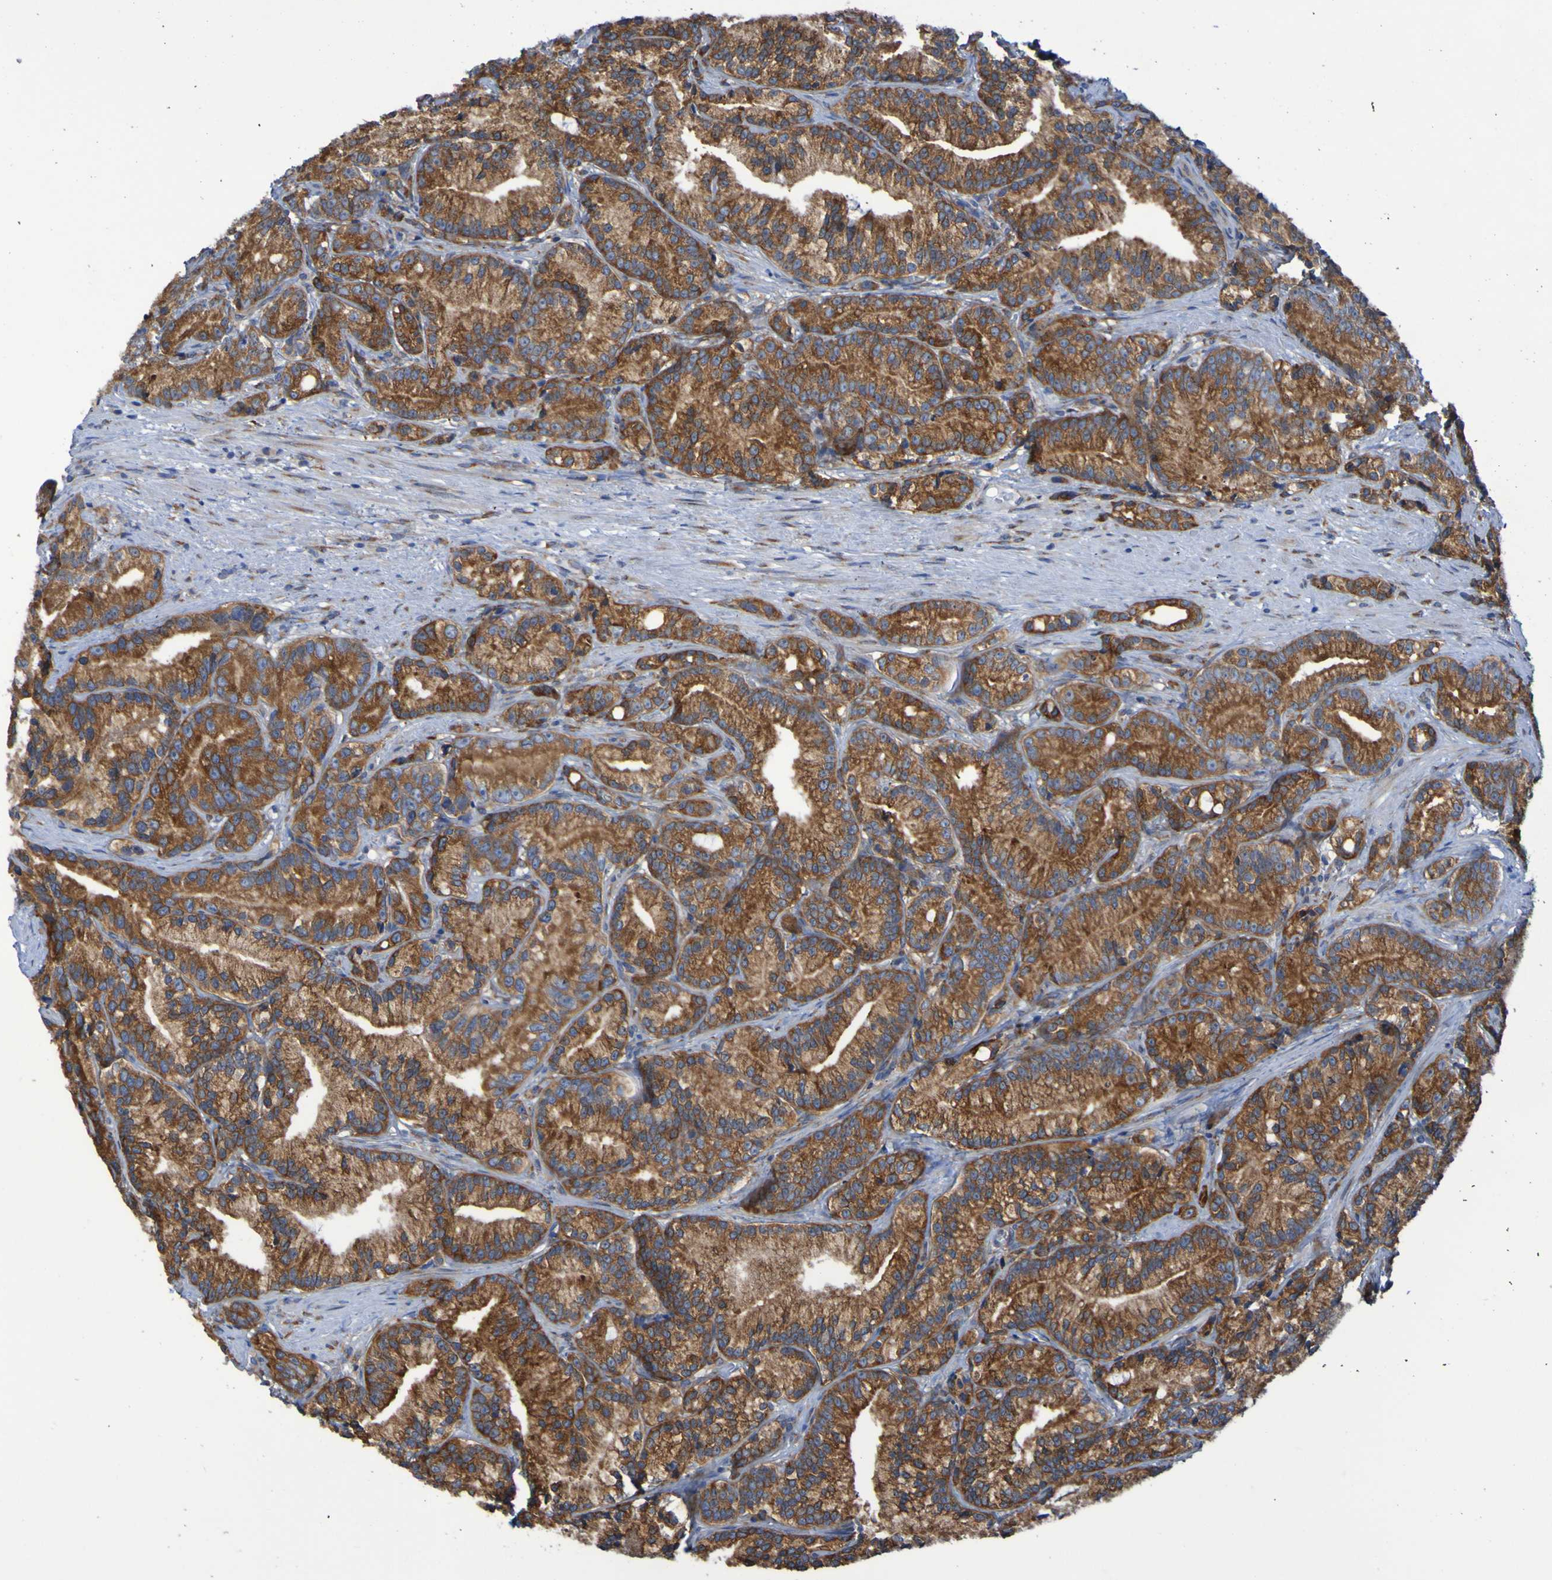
{"staining": {"intensity": "strong", "quantity": ">75%", "location": "cytoplasmic/membranous"}, "tissue": "prostate cancer", "cell_type": "Tumor cells", "image_type": "cancer", "snomed": [{"axis": "morphology", "description": "Adenocarcinoma, Low grade"}, {"axis": "topography", "description": "Prostate"}], "caption": "High-magnification brightfield microscopy of prostate adenocarcinoma (low-grade) stained with DAB (brown) and counterstained with hematoxylin (blue). tumor cells exhibit strong cytoplasmic/membranous positivity is identified in about>75% of cells. Immunohistochemistry stains the protein in brown and the nuclei are stained blue.", "gene": "FKBP3", "patient": {"sex": "male", "age": 89}}